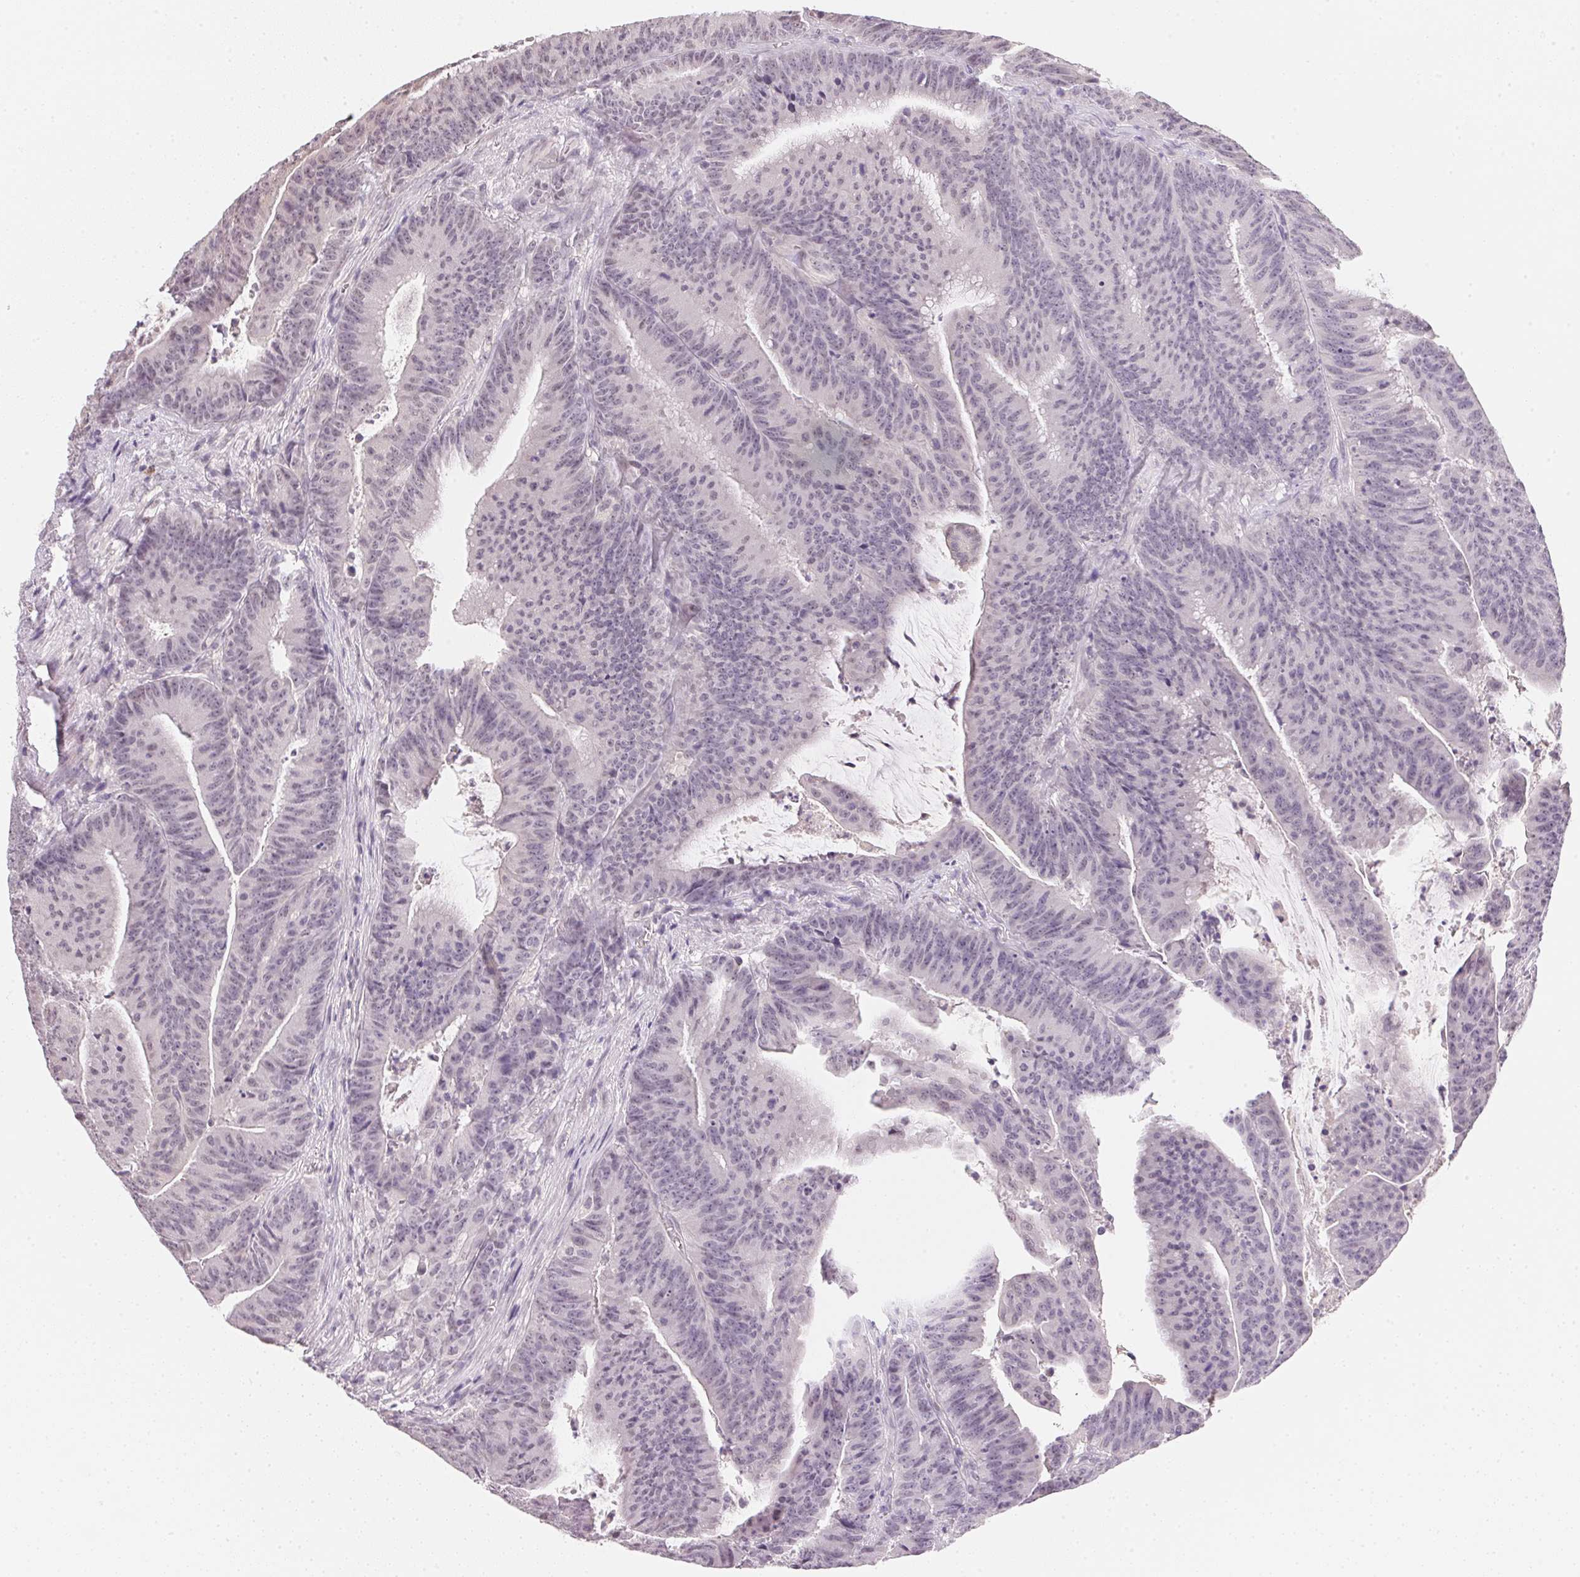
{"staining": {"intensity": "negative", "quantity": "none", "location": "none"}, "tissue": "colorectal cancer", "cell_type": "Tumor cells", "image_type": "cancer", "snomed": [{"axis": "morphology", "description": "Adenocarcinoma, NOS"}, {"axis": "topography", "description": "Colon"}], "caption": "An image of adenocarcinoma (colorectal) stained for a protein reveals no brown staining in tumor cells.", "gene": "FNDC4", "patient": {"sex": "female", "age": 78}}